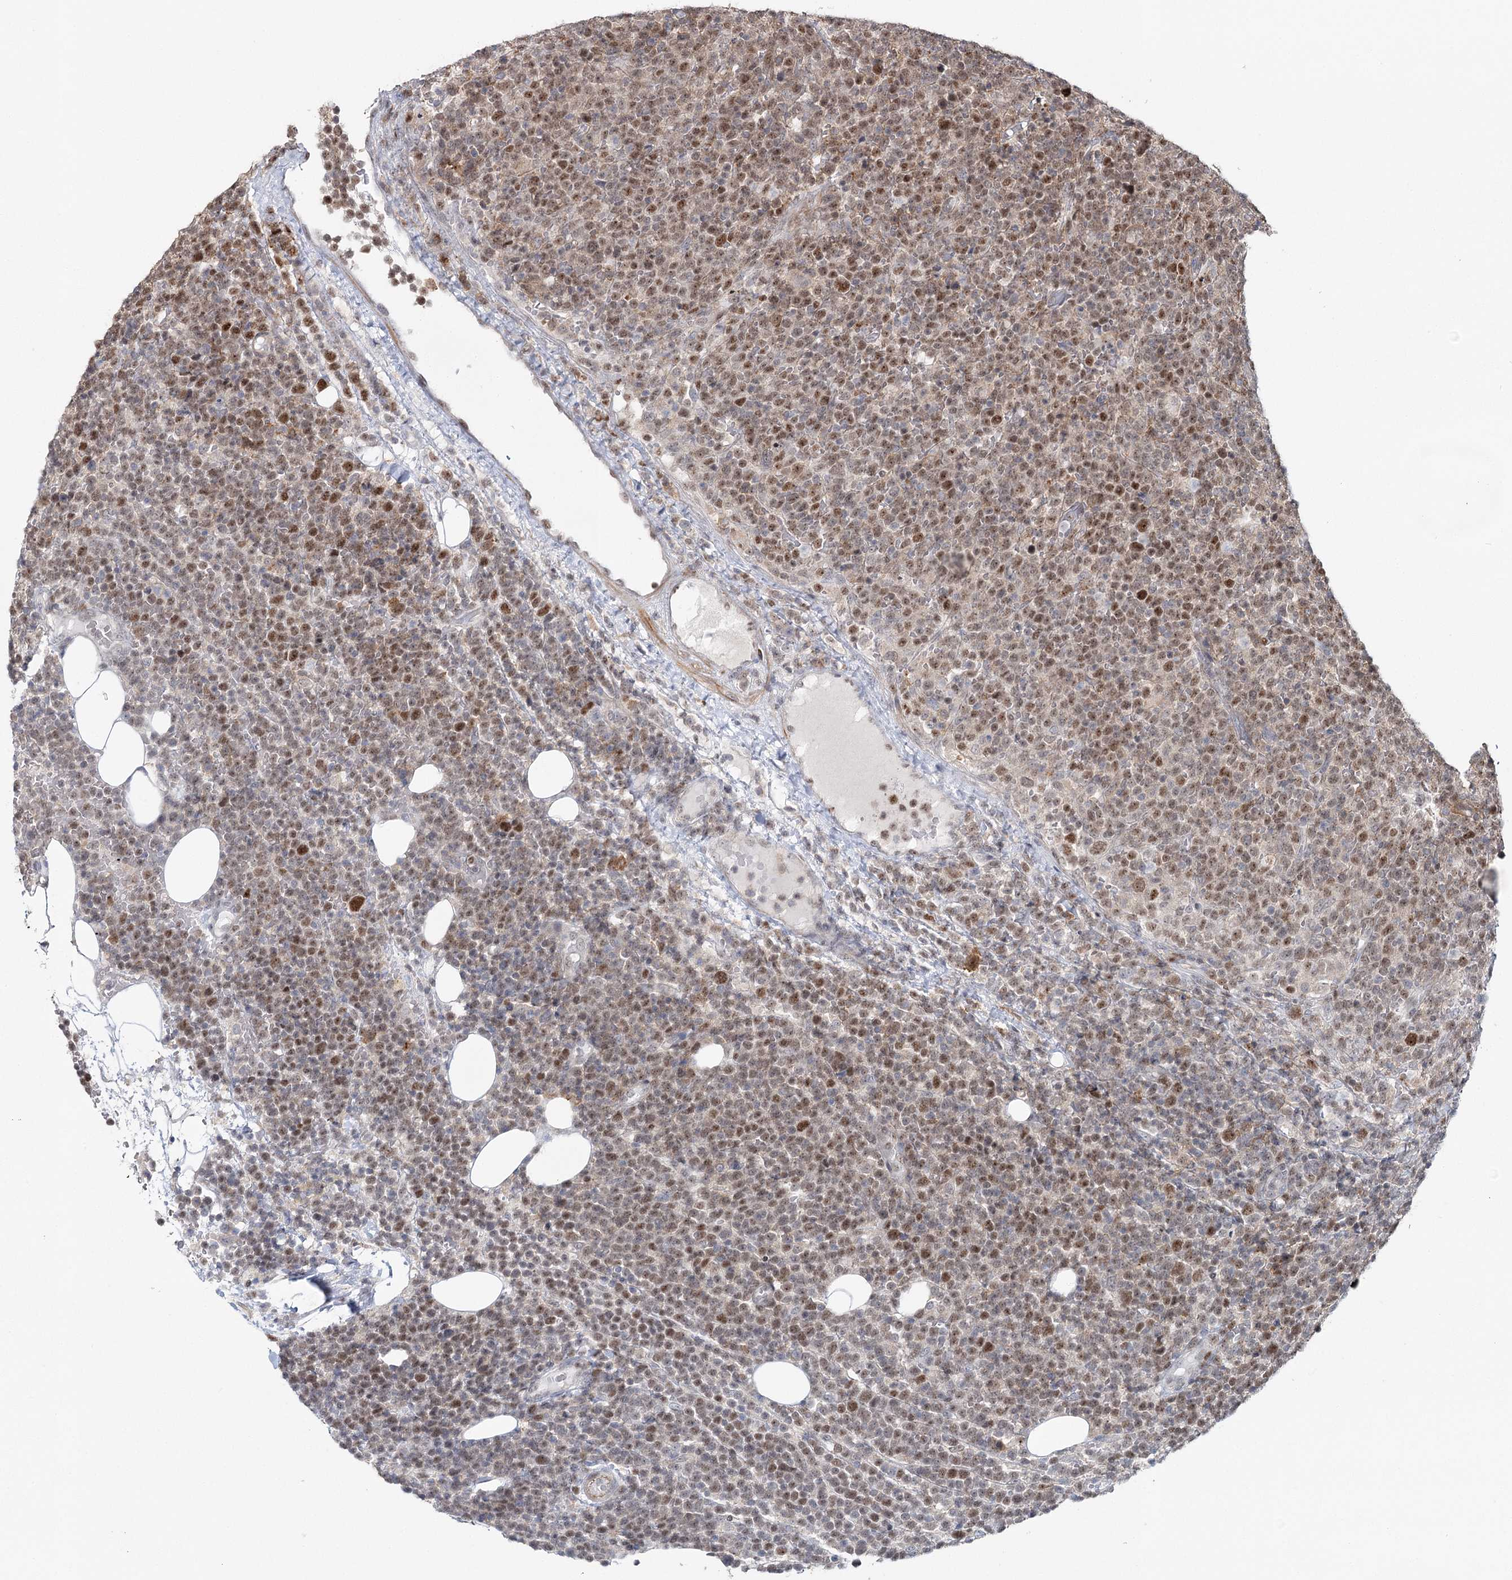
{"staining": {"intensity": "moderate", "quantity": ">75%", "location": "nuclear"}, "tissue": "lymphoma", "cell_type": "Tumor cells", "image_type": "cancer", "snomed": [{"axis": "morphology", "description": "Malignant lymphoma, non-Hodgkin's type, High grade"}, {"axis": "topography", "description": "Lymph node"}], "caption": "A brown stain shows moderate nuclear positivity of a protein in human high-grade malignant lymphoma, non-Hodgkin's type tumor cells.", "gene": "ZC3H8", "patient": {"sex": "male", "age": 61}}